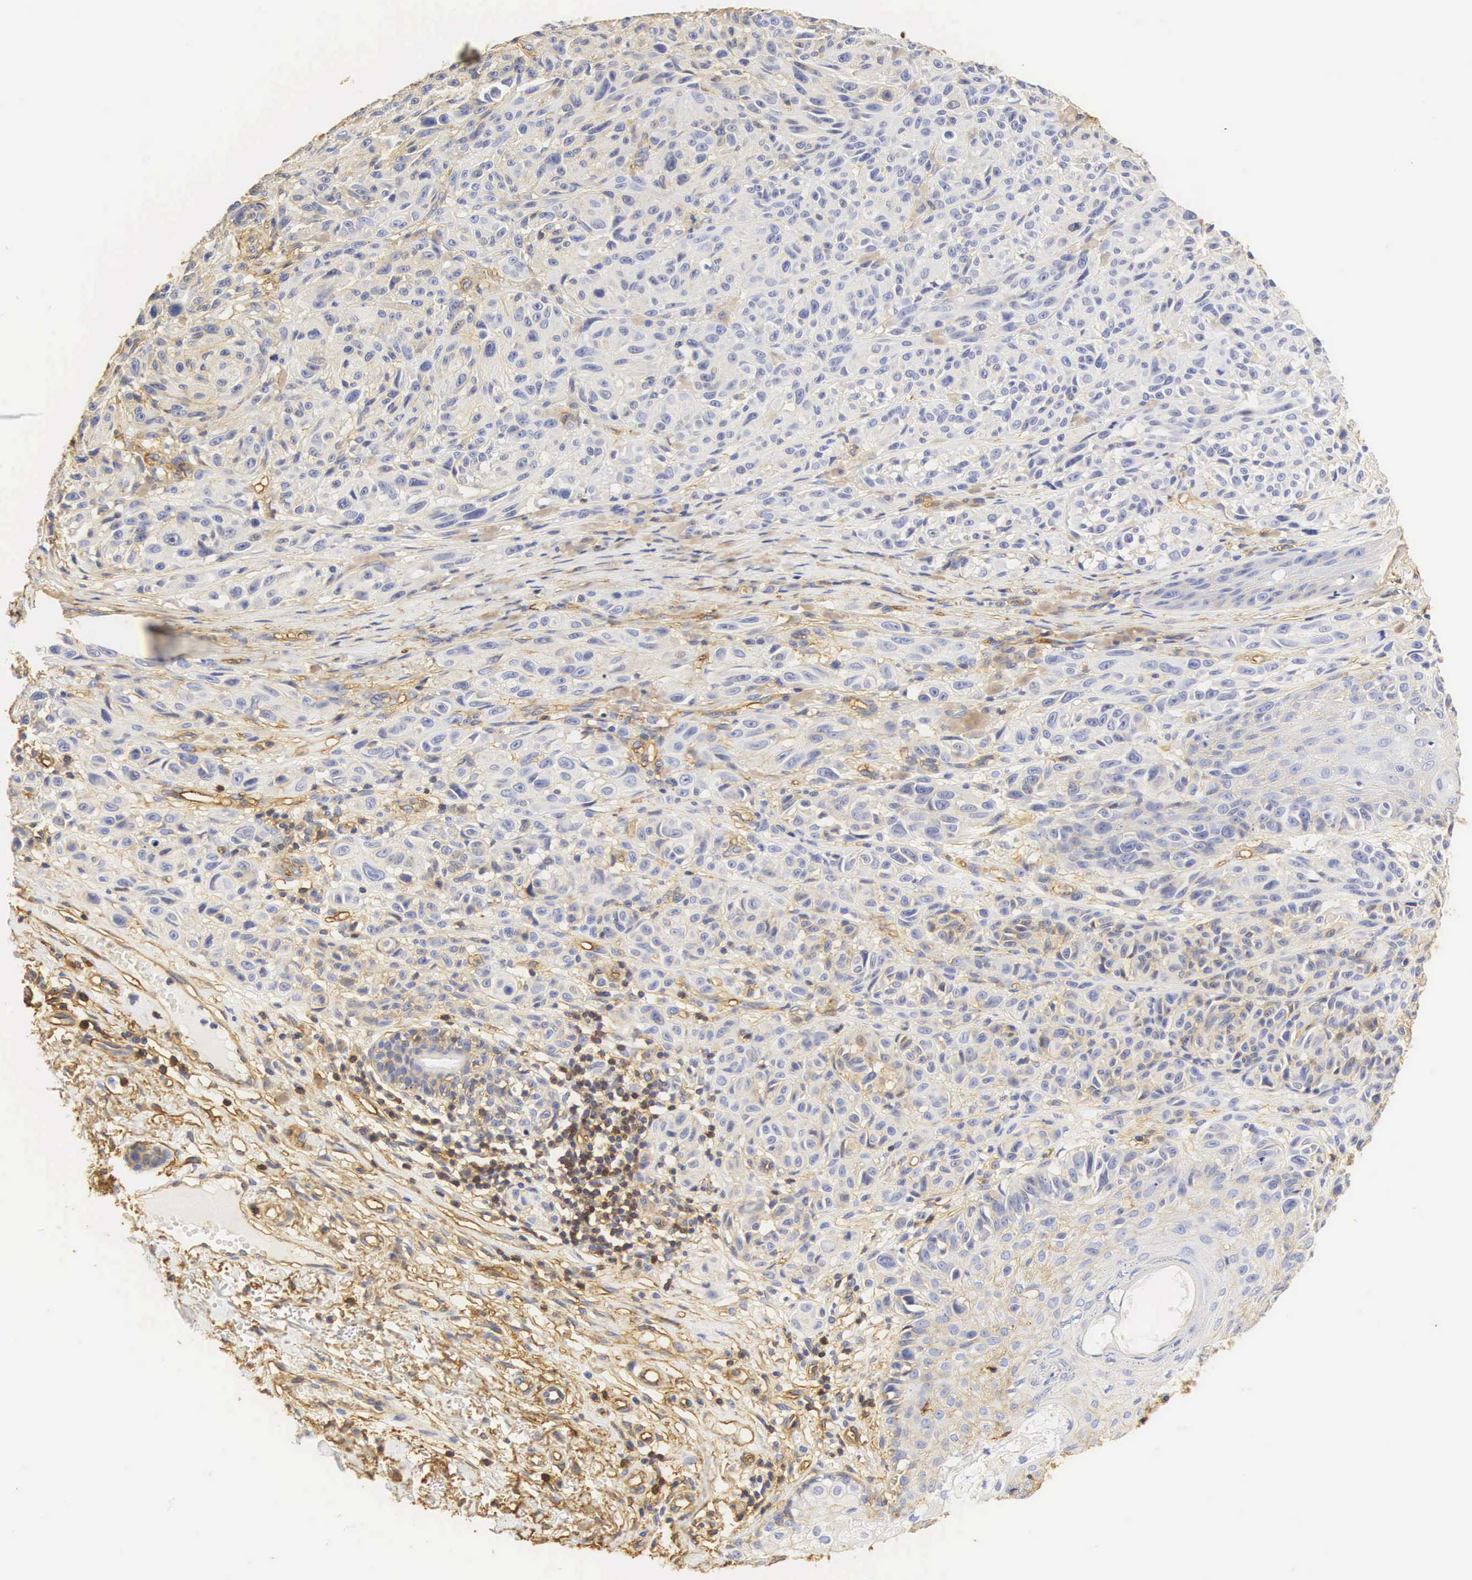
{"staining": {"intensity": "negative", "quantity": "none", "location": "none"}, "tissue": "melanoma", "cell_type": "Tumor cells", "image_type": "cancer", "snomed": [{"axis": "morphology", "description": "Malignant melanoma, NOS"}, {"axis": "topography", "description": "Skin"}], "caption": "DAB (3,3'-diaminobenzidine) immunohistochemical staining of human malignant melanoma shows no significant expression in tumor cells. (DAB (3,3'-diaminobenzidine) IHC, high magnification).", "gene": "CD99", "patient": {"sex": "male", "age": 70}}